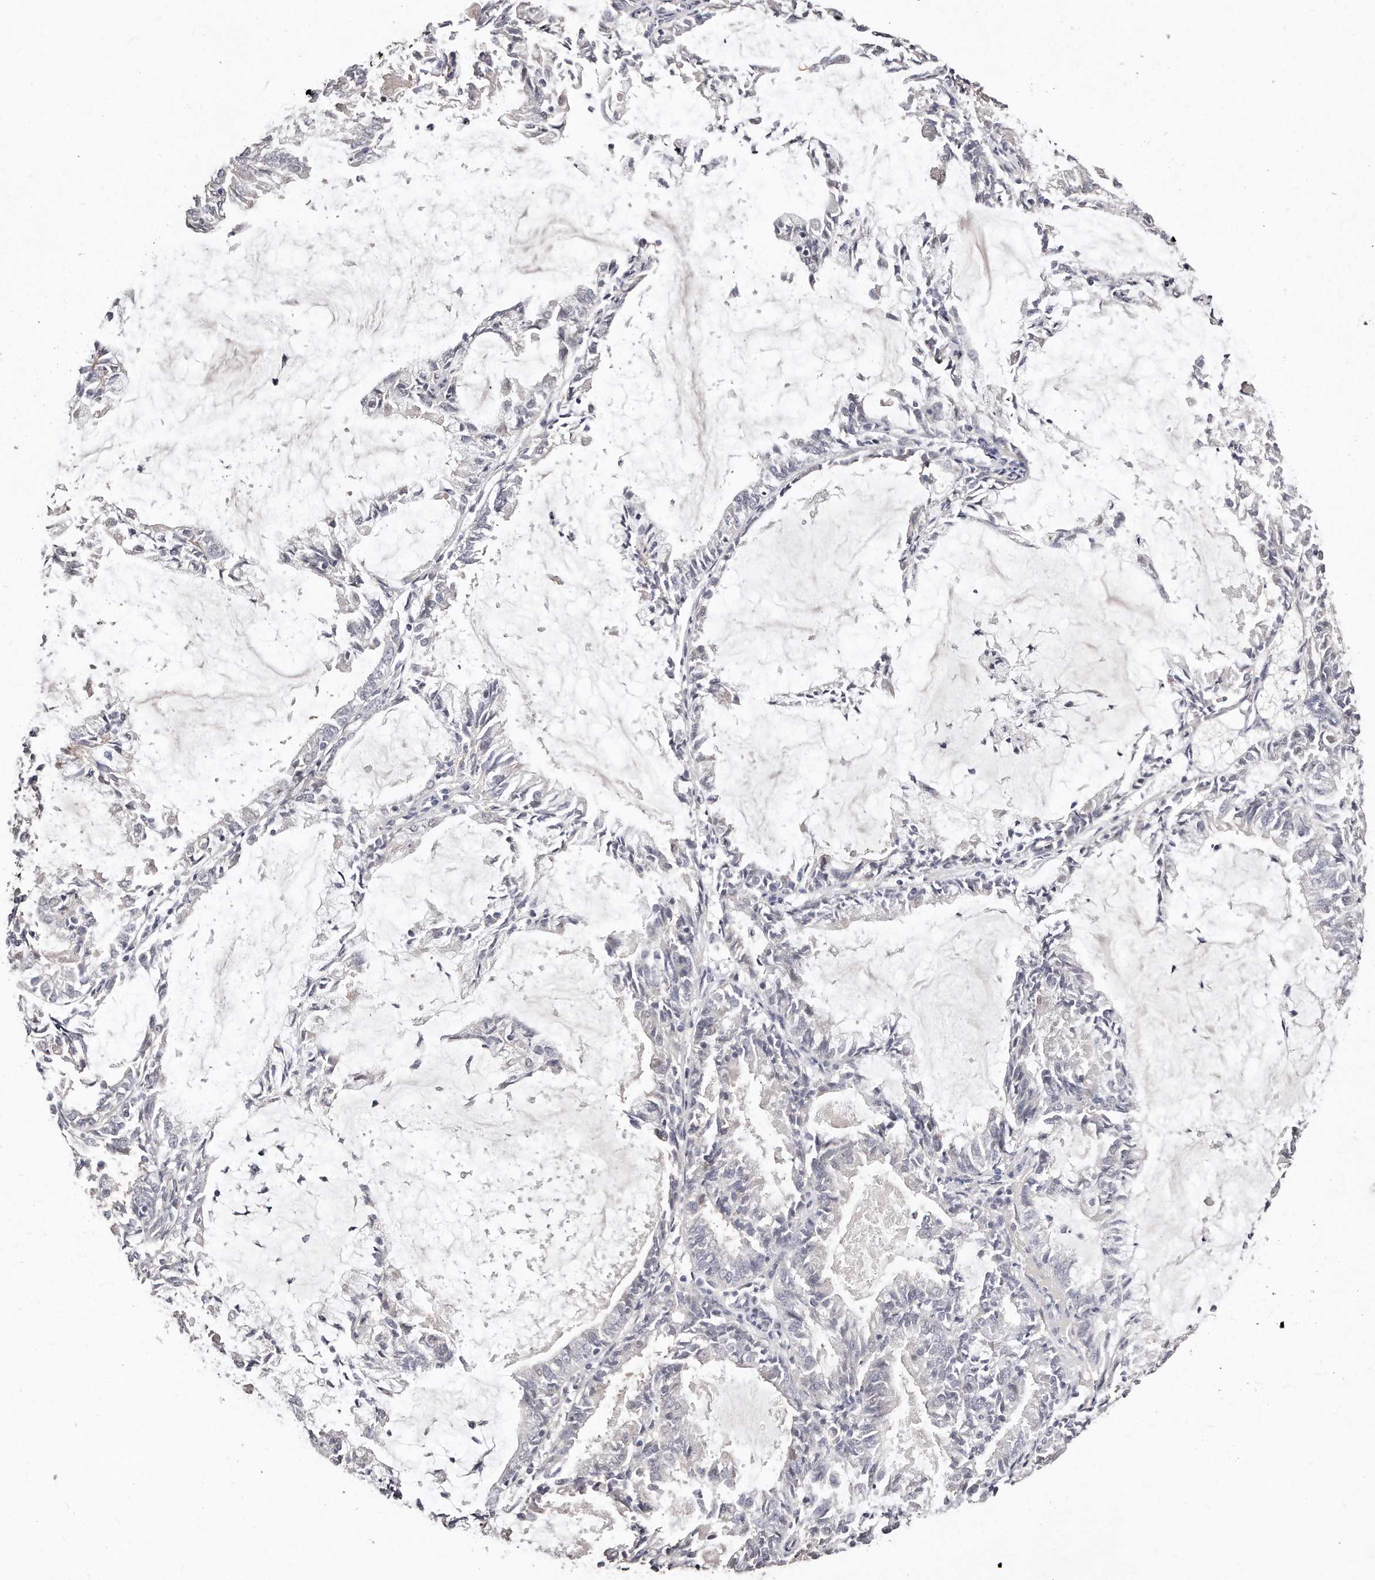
{"staining": {"intensity": "negative", "quantity": "none", "location": "none"}, "tissue": "endometrial cancer", "cell_type": "Tumor cells", "image_type": "cancer", "snomed": [{"axis": "morphology", "description": "Adenocarcinoma, NOS"}, {"axis": "topography", "description": "Endometrium"}], "caption": "Immunohistochemistry (IHC) photomicrograph of human endometrial cancer (adenocarcinoma) stained for a protein (brown), which displays no staining in tumor cells. (Immunohistochemistry (IHC), brightfield microscopy, high magnification).", "gene": "CASZ1", "patient": {"sex": "female", "age": 57}}